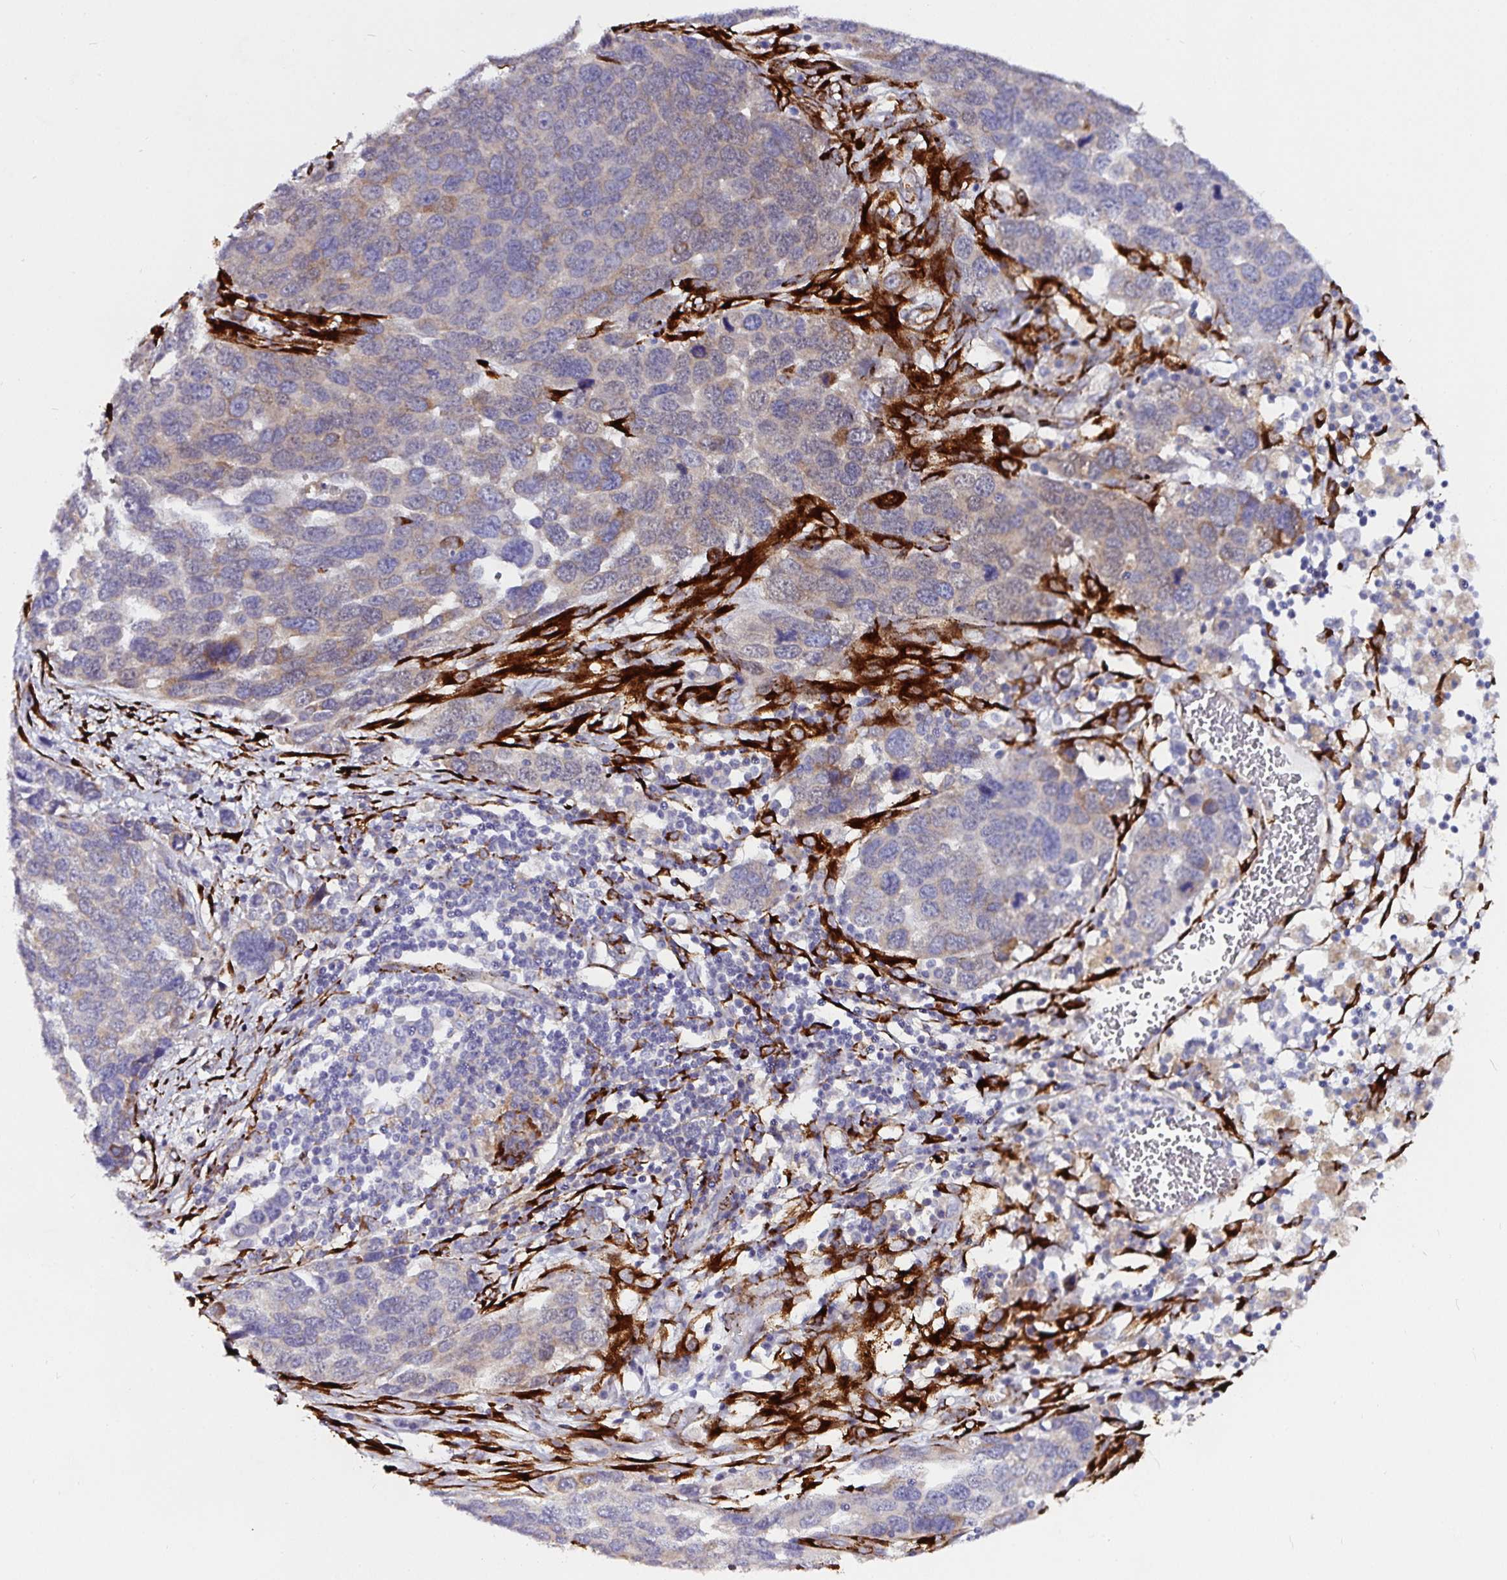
{"staining": {"intensity": "moderate", "quantity": "<25%", "location": "cytoplasmic/membranous"}, "tissue": "ovarian cancer", "cell_type": "Tumor cells", "image_type": "cancer", "snomed": [{"axis": "morphology", "description": "Cystadenocarcinoma, serous, NOS"}, {"axis": "topography", "description": "Ovary"}], "caption": "Ovarian cancer (serous cystadenocarcinoma) tissue reveals moderate cytoplasmic/membranous staining in about <25% of tumor cells (DAB IHC, brown staining for protein, blue staining for nuclei).", "gene": "P4HA2", "patient": {"sex": "female", "age": 76}}